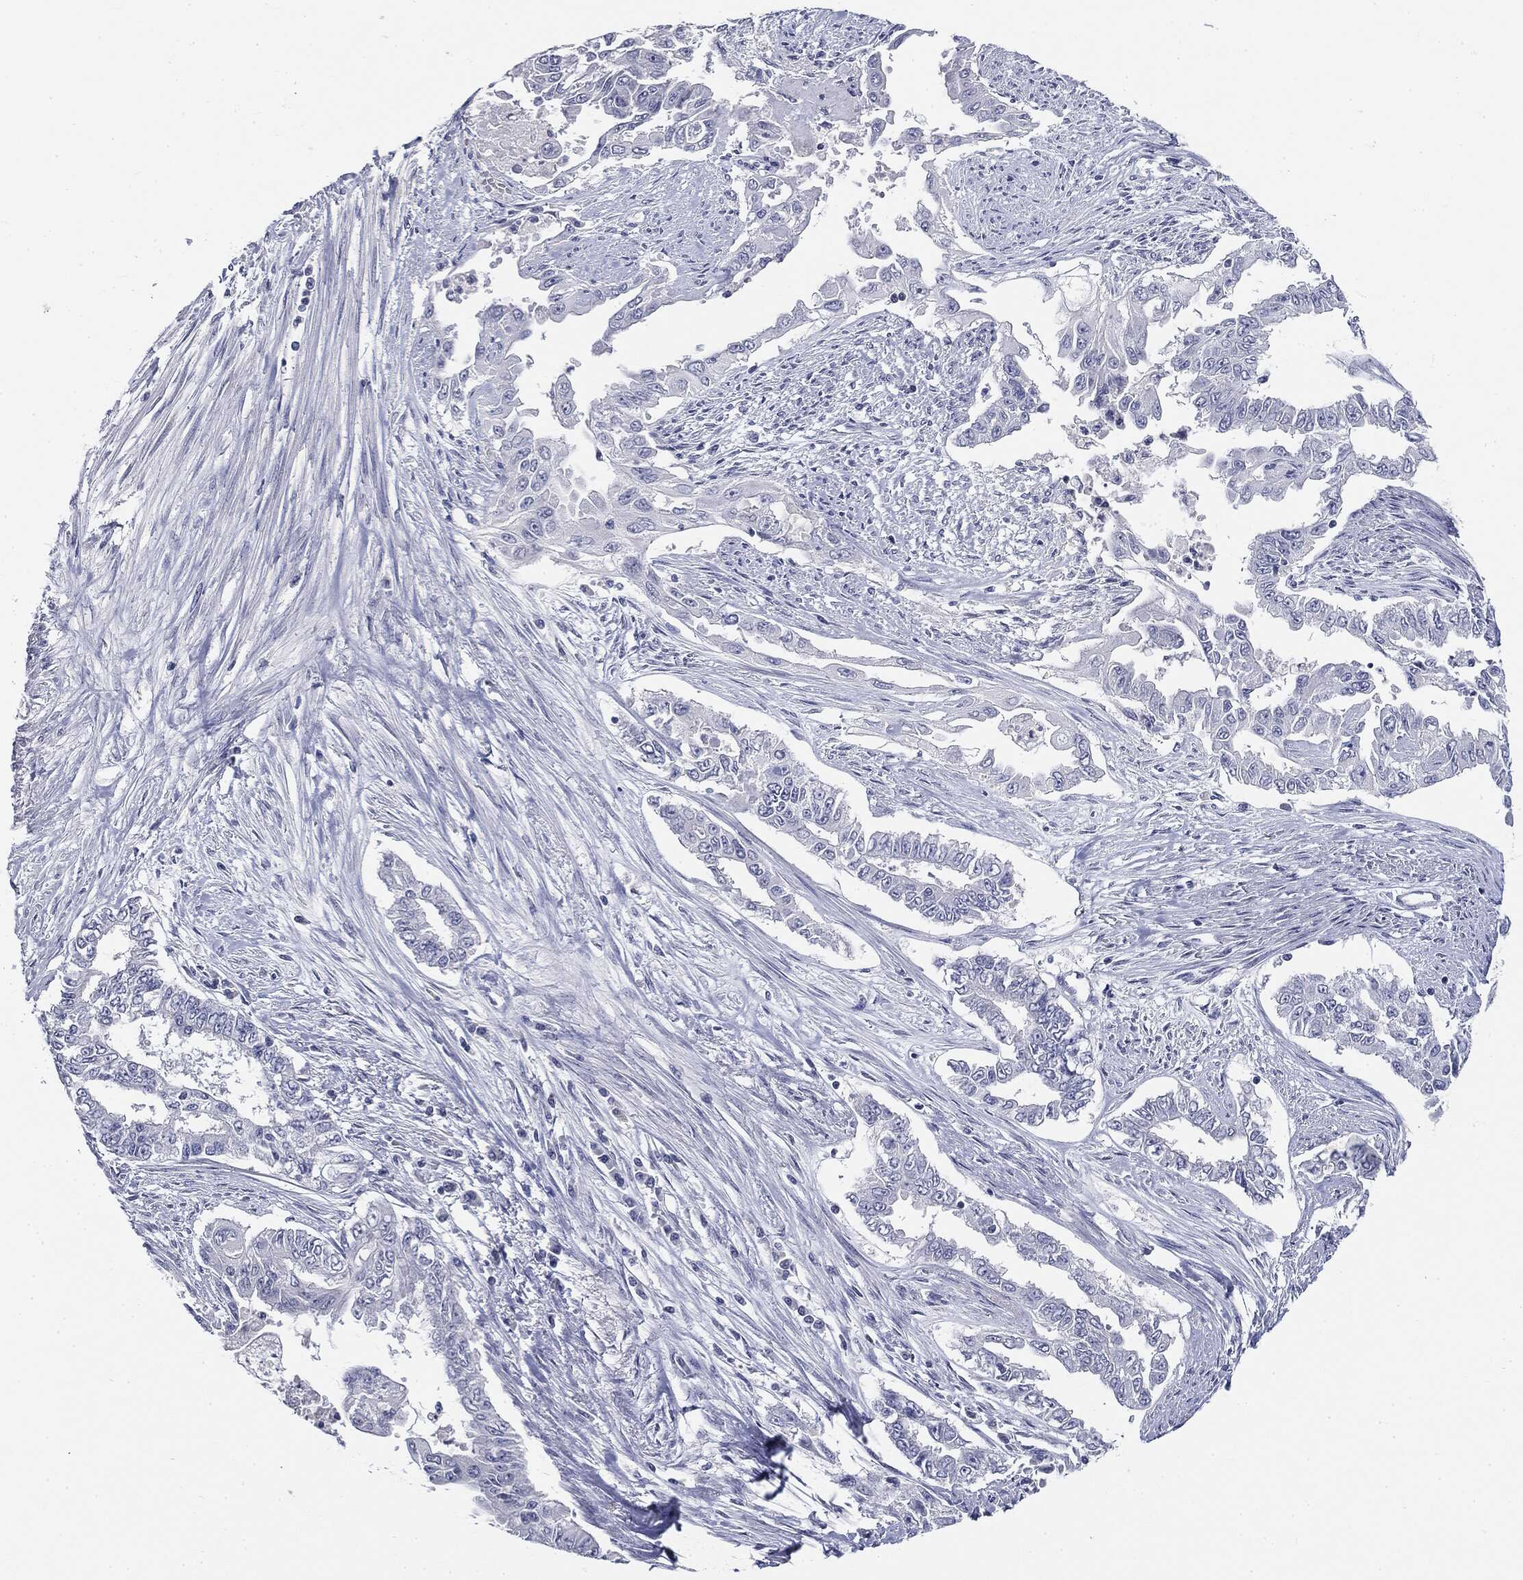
{"staining": {"intensity": "negative", "quantity": "none", "location": "none"}, "tissue": "endometrial cancer", "cell_type": "Tumor cells", "image_type": "cancer", "snomed": [{"axis": "morphology", "description": "Adenocarcinoma, NOS"}, {"axis": "topography", "description": "Uterus"}], "caption": "Tumor cells are negative for protein expression in human endometrial adenocarcinoma.", "gene": "CGB1", "patient": {"sex": "female", "age": 59}}